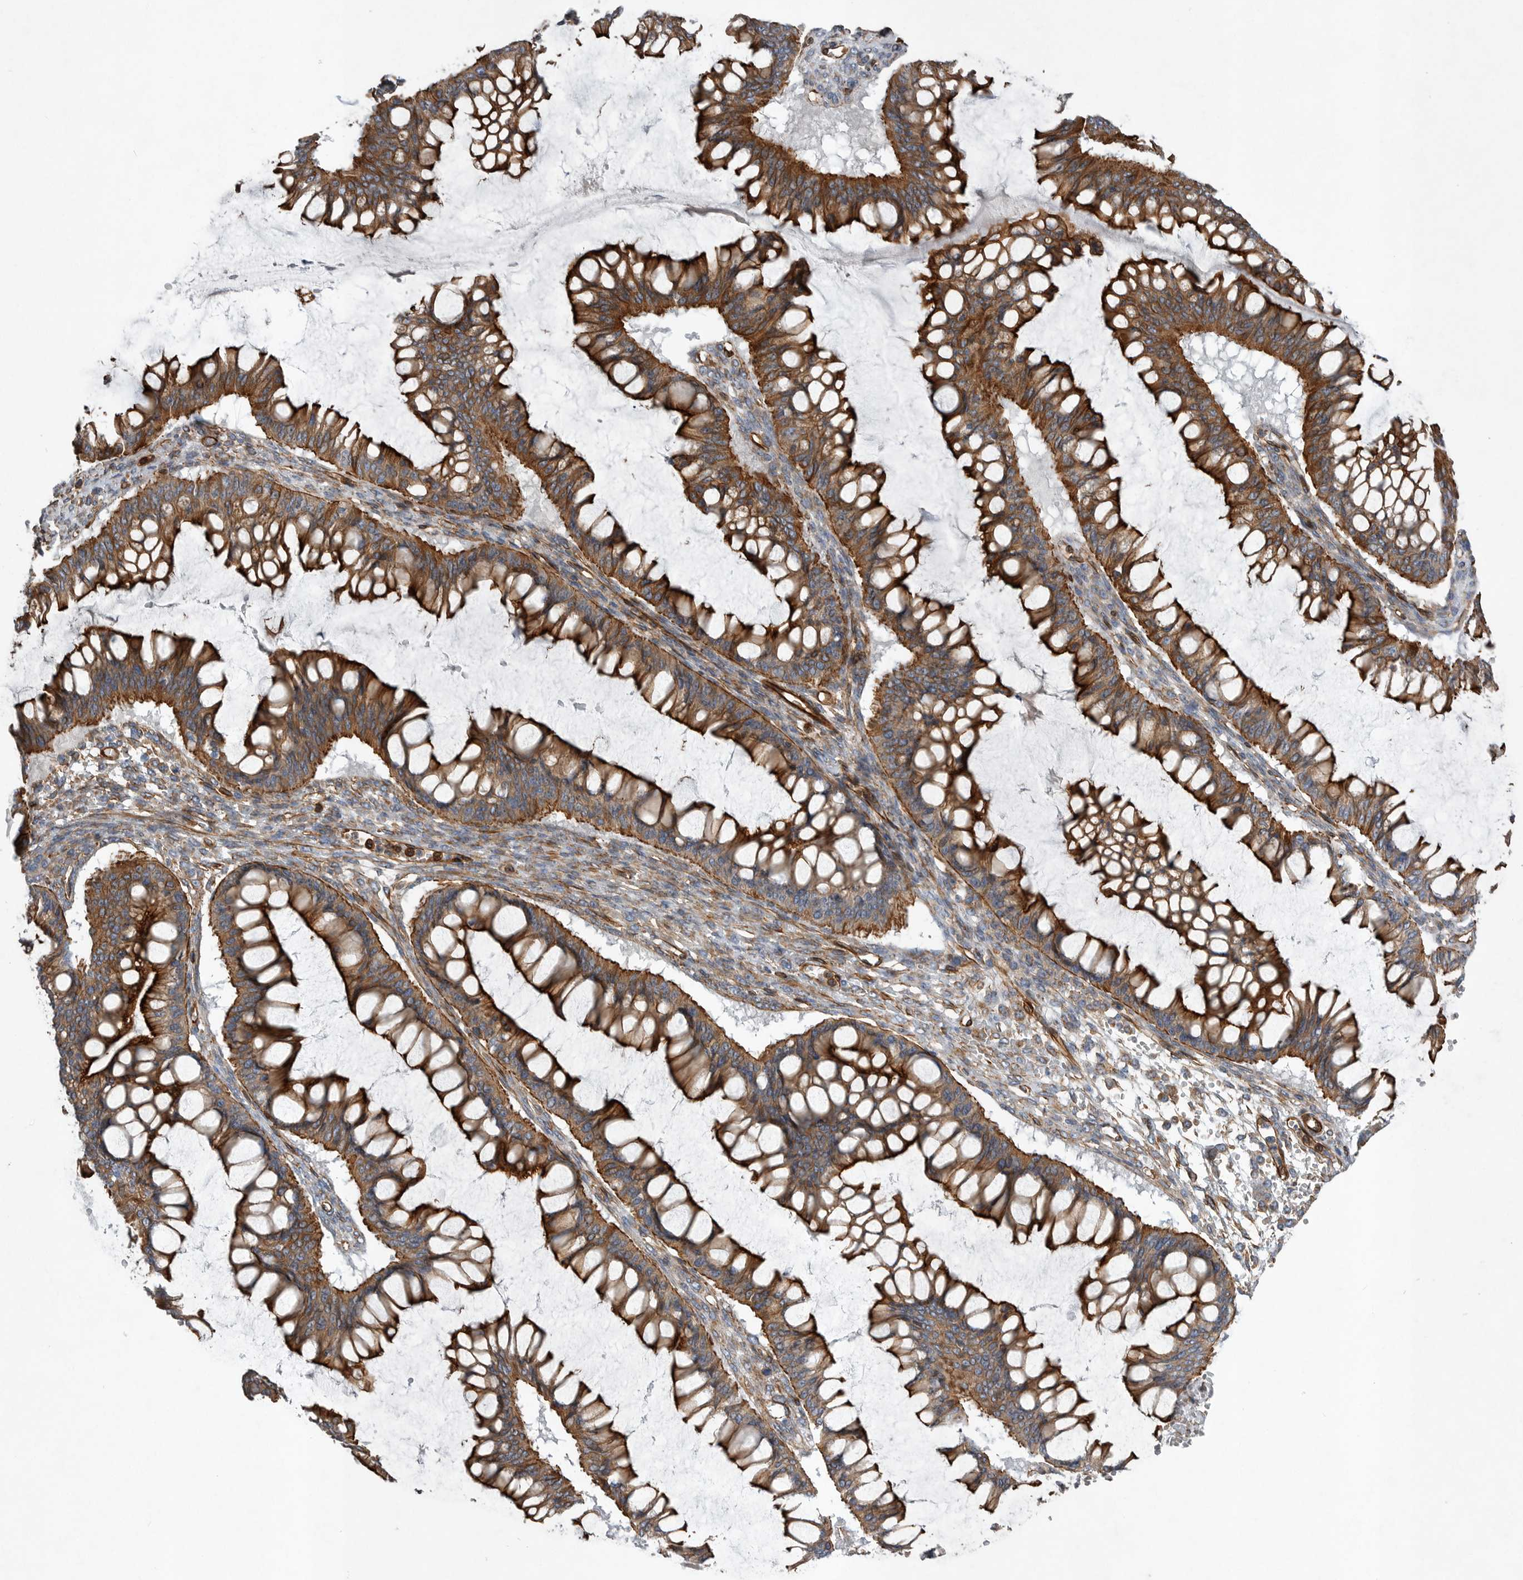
{"staining": {"intensity": "strong", "quantity": "25%-75%", "location": "cytoplasmic/membranous"}, "tissue": "ovarian cancer", "cell_type": "Tumor cells", "image_type": "cancer", "snomed": [{"axis": "morphology", "description": "Cystadenocarcinoma, mucinous, NOS"}, {"axis": "topography", "description": "Ovary"}], "caption": "The histopathology image displays immunohistochemical staining of ovarian cancer. There is strong cytoplasmic/membranous positivity is appreciated in about 25%-75% of tumor cells.", "gene": "PLEC", "patient": {"sex": "female", "age": 73}}